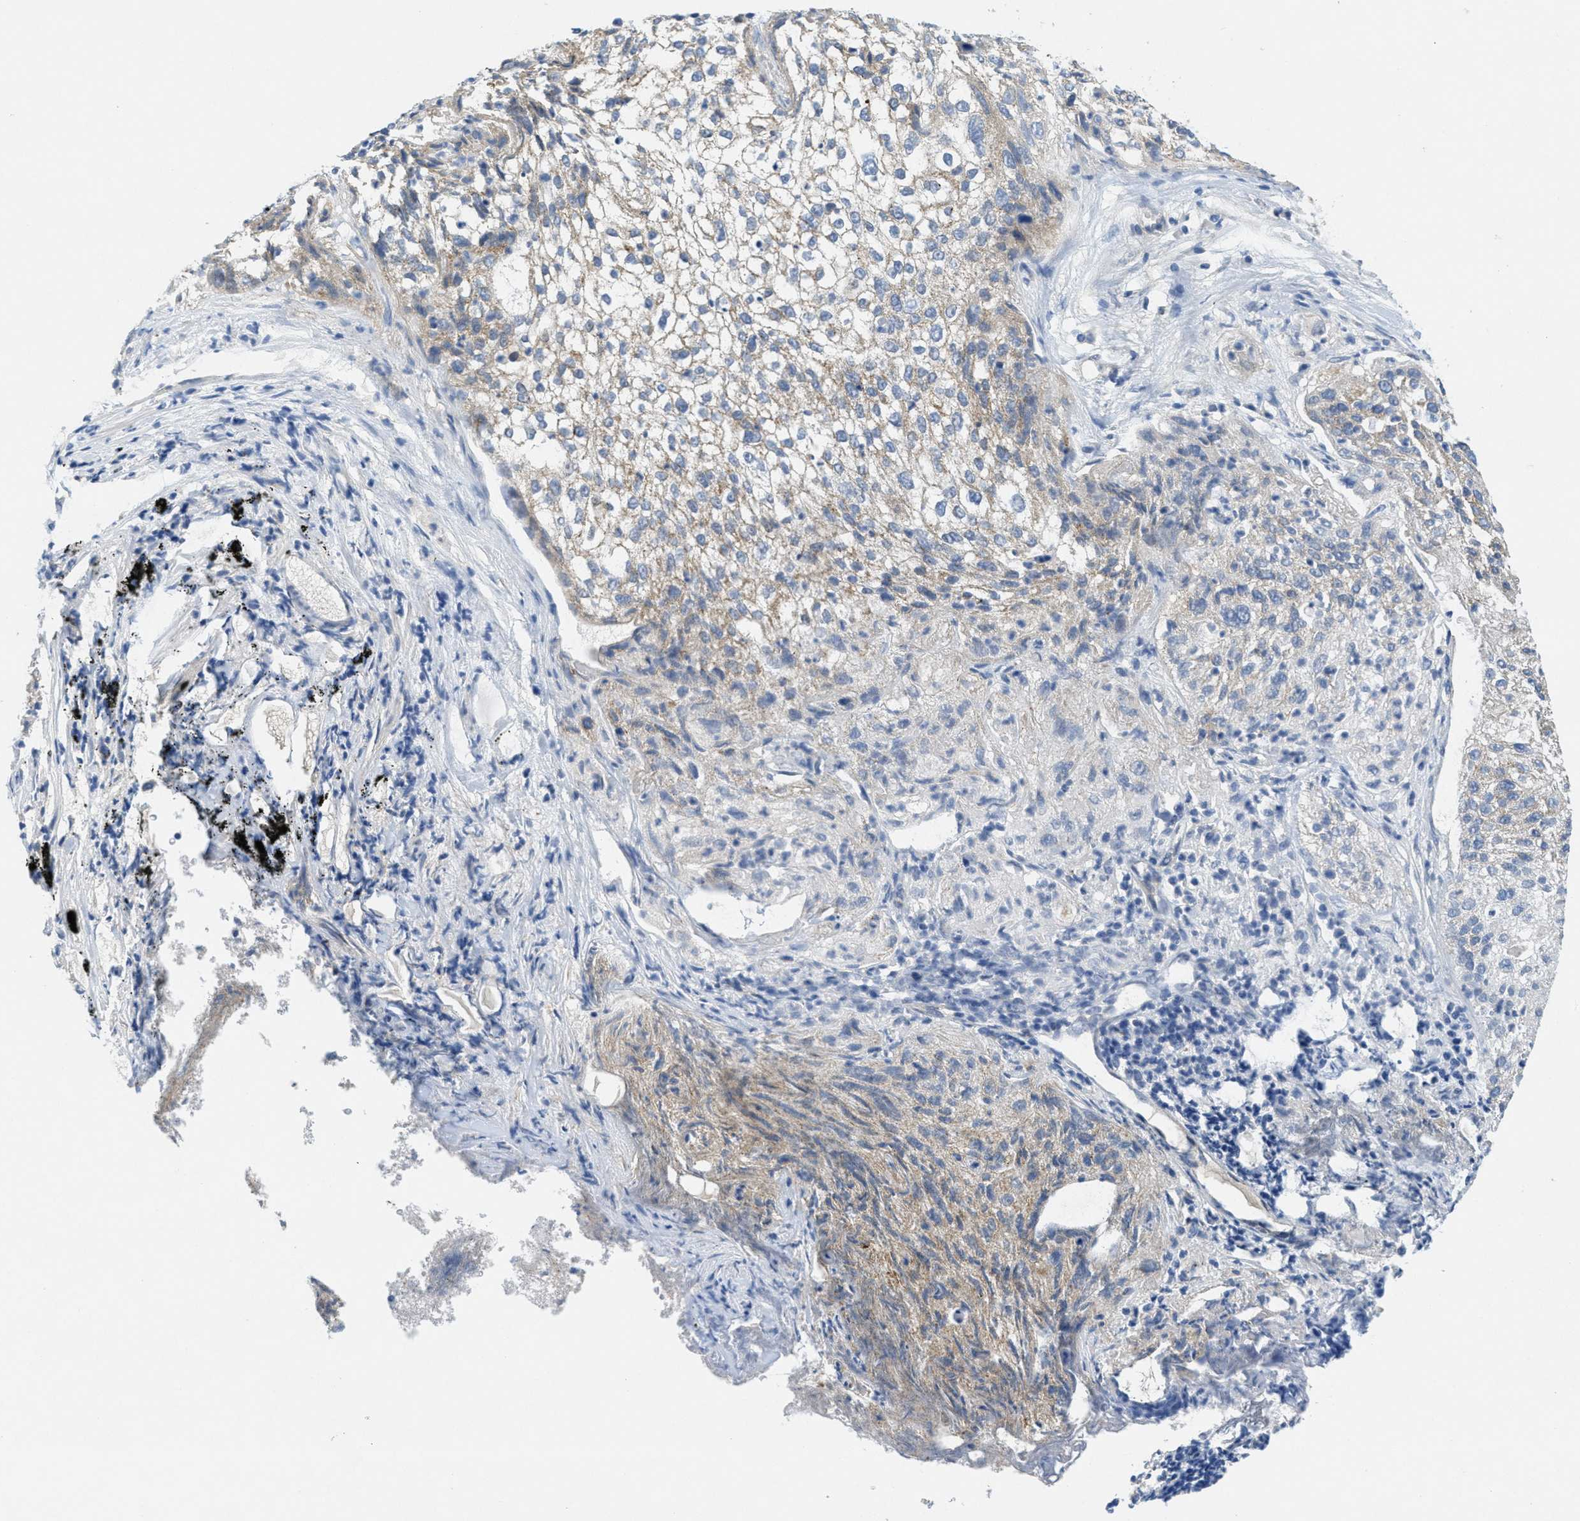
{"staining": {"intensity": "weak", "quantity": "<25%", "location": "cytoplasmic/membranous"}, "tissue": "lung cancer", "cell_type": "Tumor cells", "image_type": "cancer", "snomed": [{"axis": "morphology", "description": "Inflammation, NOS"}, {"axis": "morphology", "description": "Squamous cell carcinoma, NOS"}, {"axis": "topography", "description": "Lymph node"}, {"axis": "topography", "description": "Soft tissue"}, {"axis": "topography", "description": "Lung"}], "caption": "The image displays no staining of tumor cells in lung cancer.", "gene": "ZFYVE9", "patient": {"sex": "male", "age": 66}}